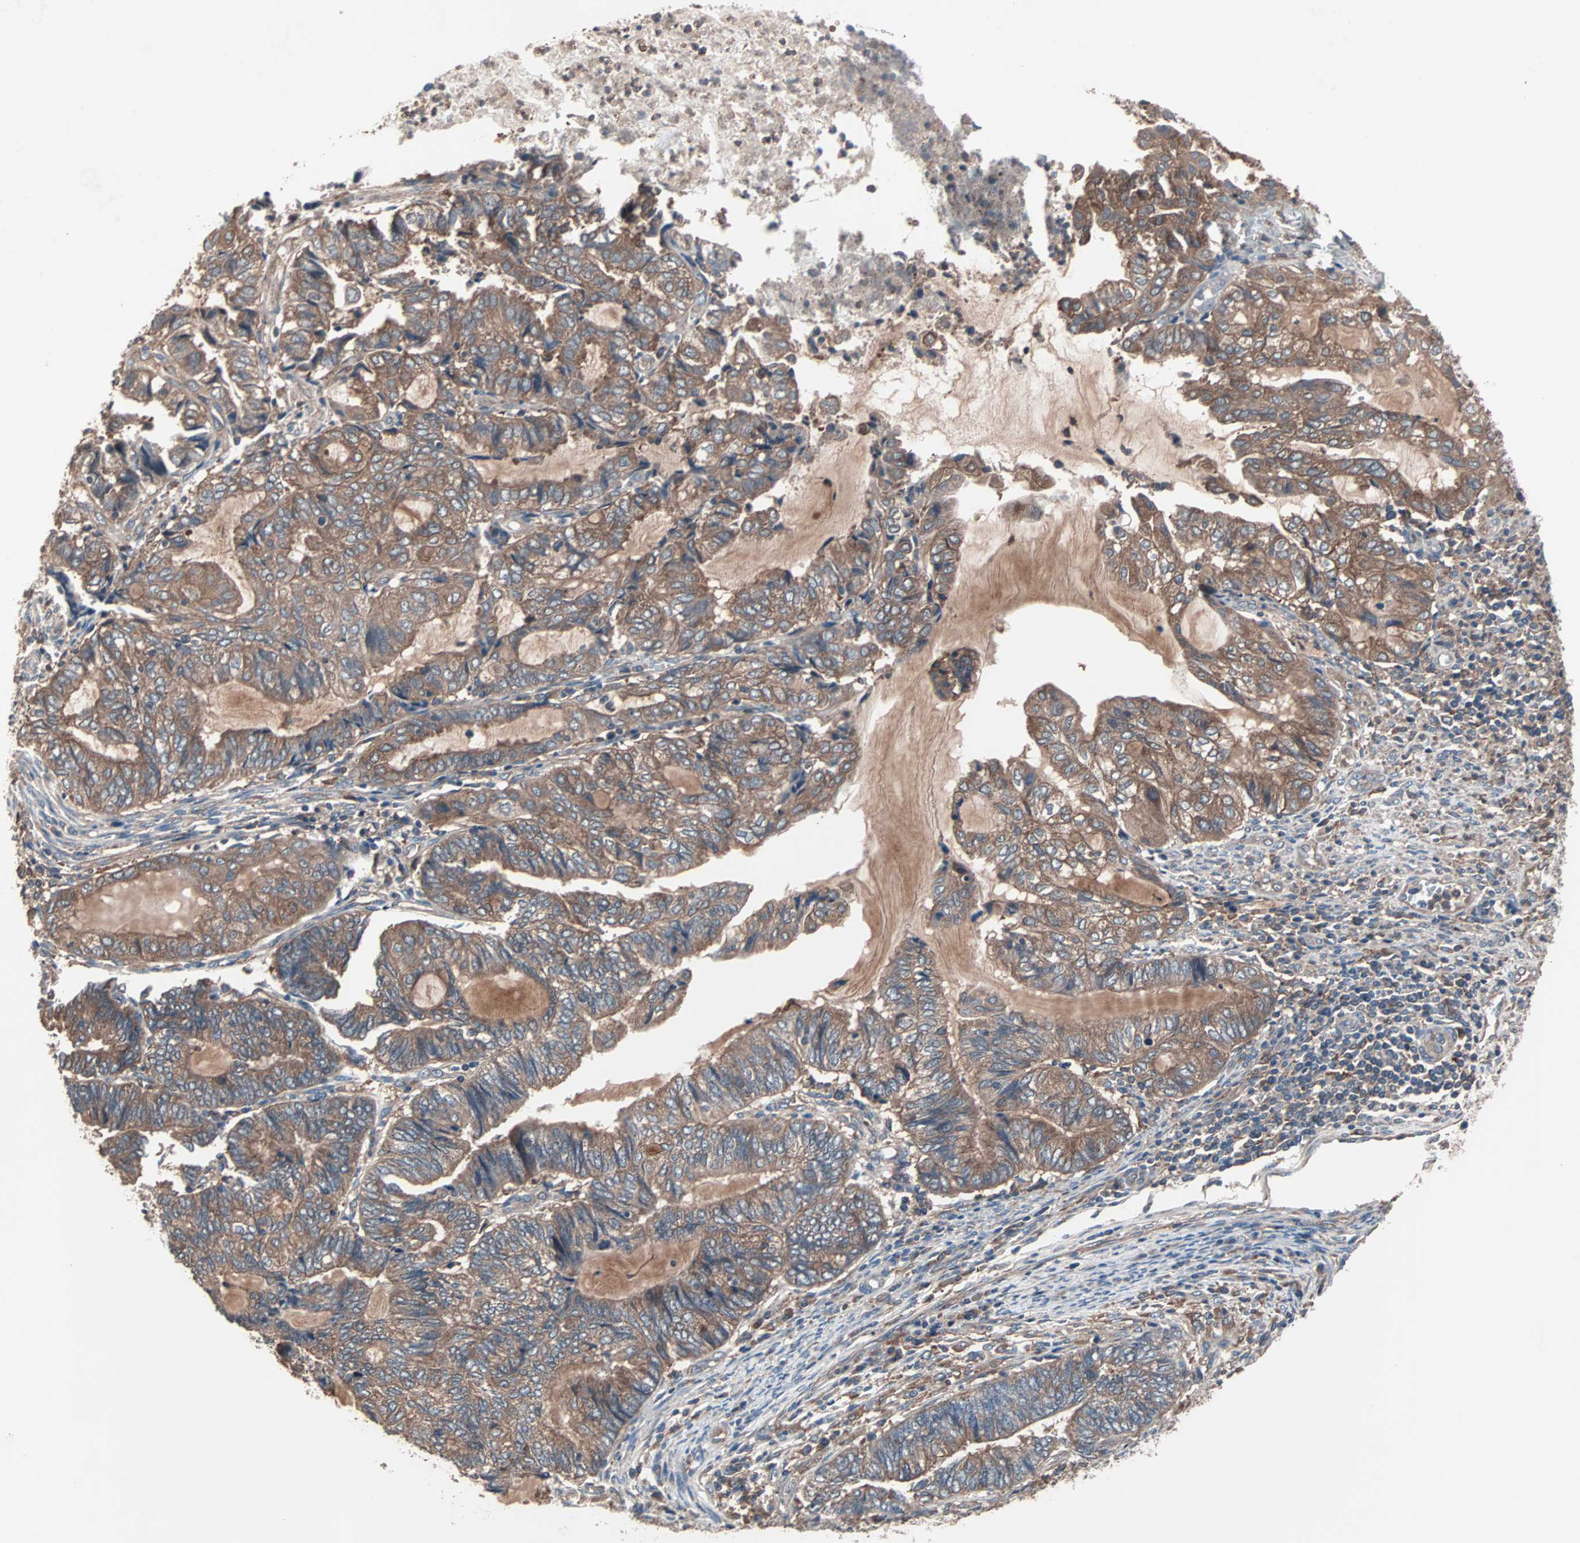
{"staining": {"intensity": "weak", "quantity": ">75%", "location": "cytoplasmic/membranous"}, "tissue": "endometrial cancer", "cell_type": "Tumor cells", "image_type": "cancer", "snomed": [{"axis": "morphology", "description": "Adenocarcinoma, NOS"}, {"axis": "topography", "description": "Uterus"}, {"axis": "topography", "description": "Endometrium"}], "caption": "A brown stain labels weak cytoplasmic/membranous positivity of a protein in adenocarcinoma (endometrial) tumor cells.", "gene": "ATG7", "patient": {"sex": "female", "age": 70}}